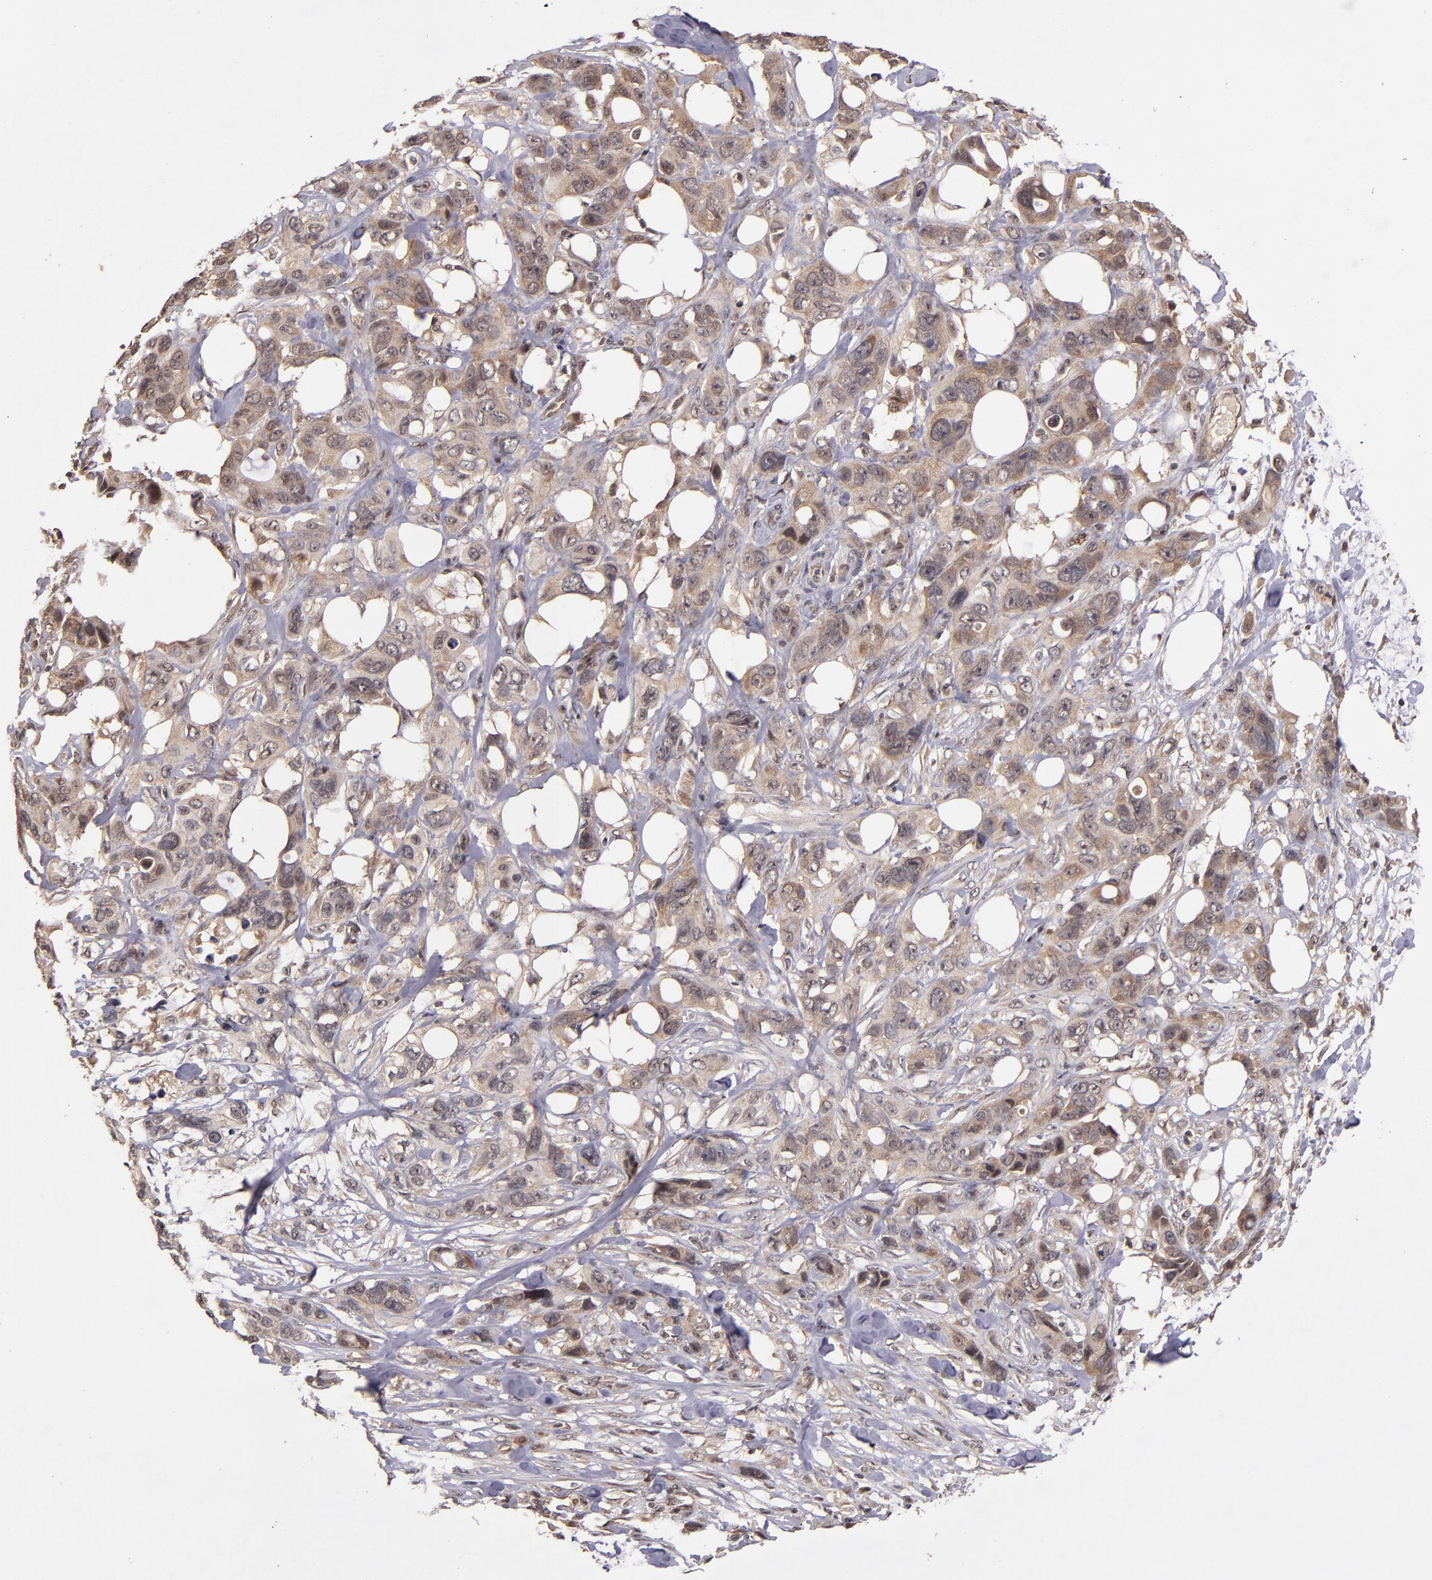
{"staining": {"intensity": "moderate", "quantity": ">75%", "location": "cytoplasmic/membranous"}, "tissue": "stomach cancer", "cell_type": "Tumor cells", "image_type": "cancer", "snomed": [{"axis": "morphology", "description": "Adenocarcinoma, NOS"}, {"axis": "topography", "description": "Stomach, upper"}], "caption": "Human stomach cancer (adenocarcinoma) stained with a brown dye reveals moderate cytoplasmic/membranous positive positivity in approximately >75% of tumor cells.", "gene": "RIOK3", "patient": {"sex": "male", "age": 47}}